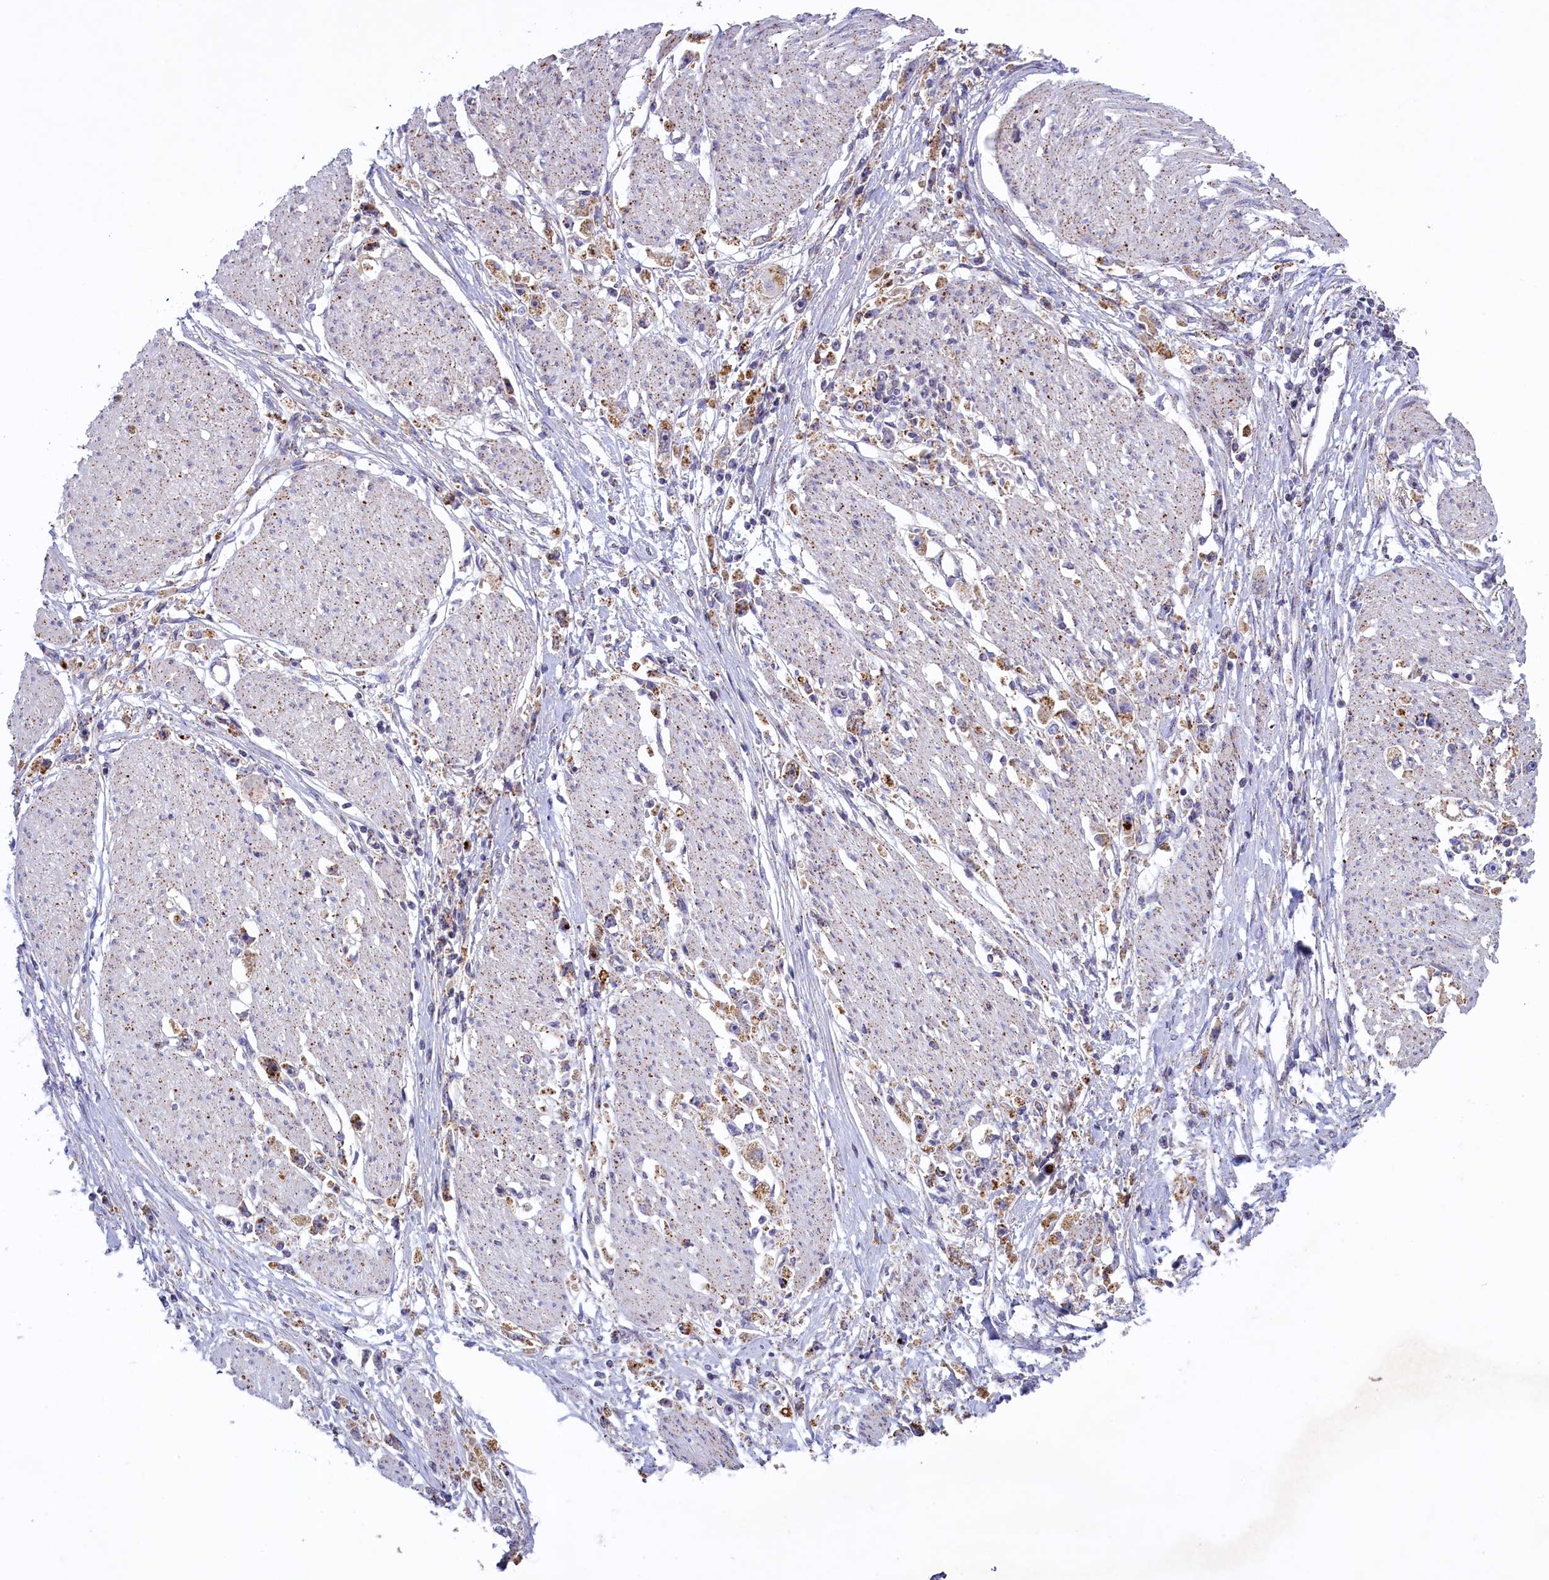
{"staining": {"intensity": "moderate", "quantity": "25%-75%", "location": "cytoplasmic/membranous"}, "tissue": "stomach cancer", "cell_type": "Tumor cells", "image_type": "cancer", "snomed": [{"axis": "morphology", "description": "Adenocarcinoma, NOS"}, {"axis": "topography", "description": "Stomach"}], "caption": "Stomach cancer (adenocarcinoma) stained with a brown dye reveals moderate cytoplasmic/membranous positive positivity in about 25%-75% of tumor cells.", "gene": "HYKK", "patient": {"sex": "female", "age": 59}}